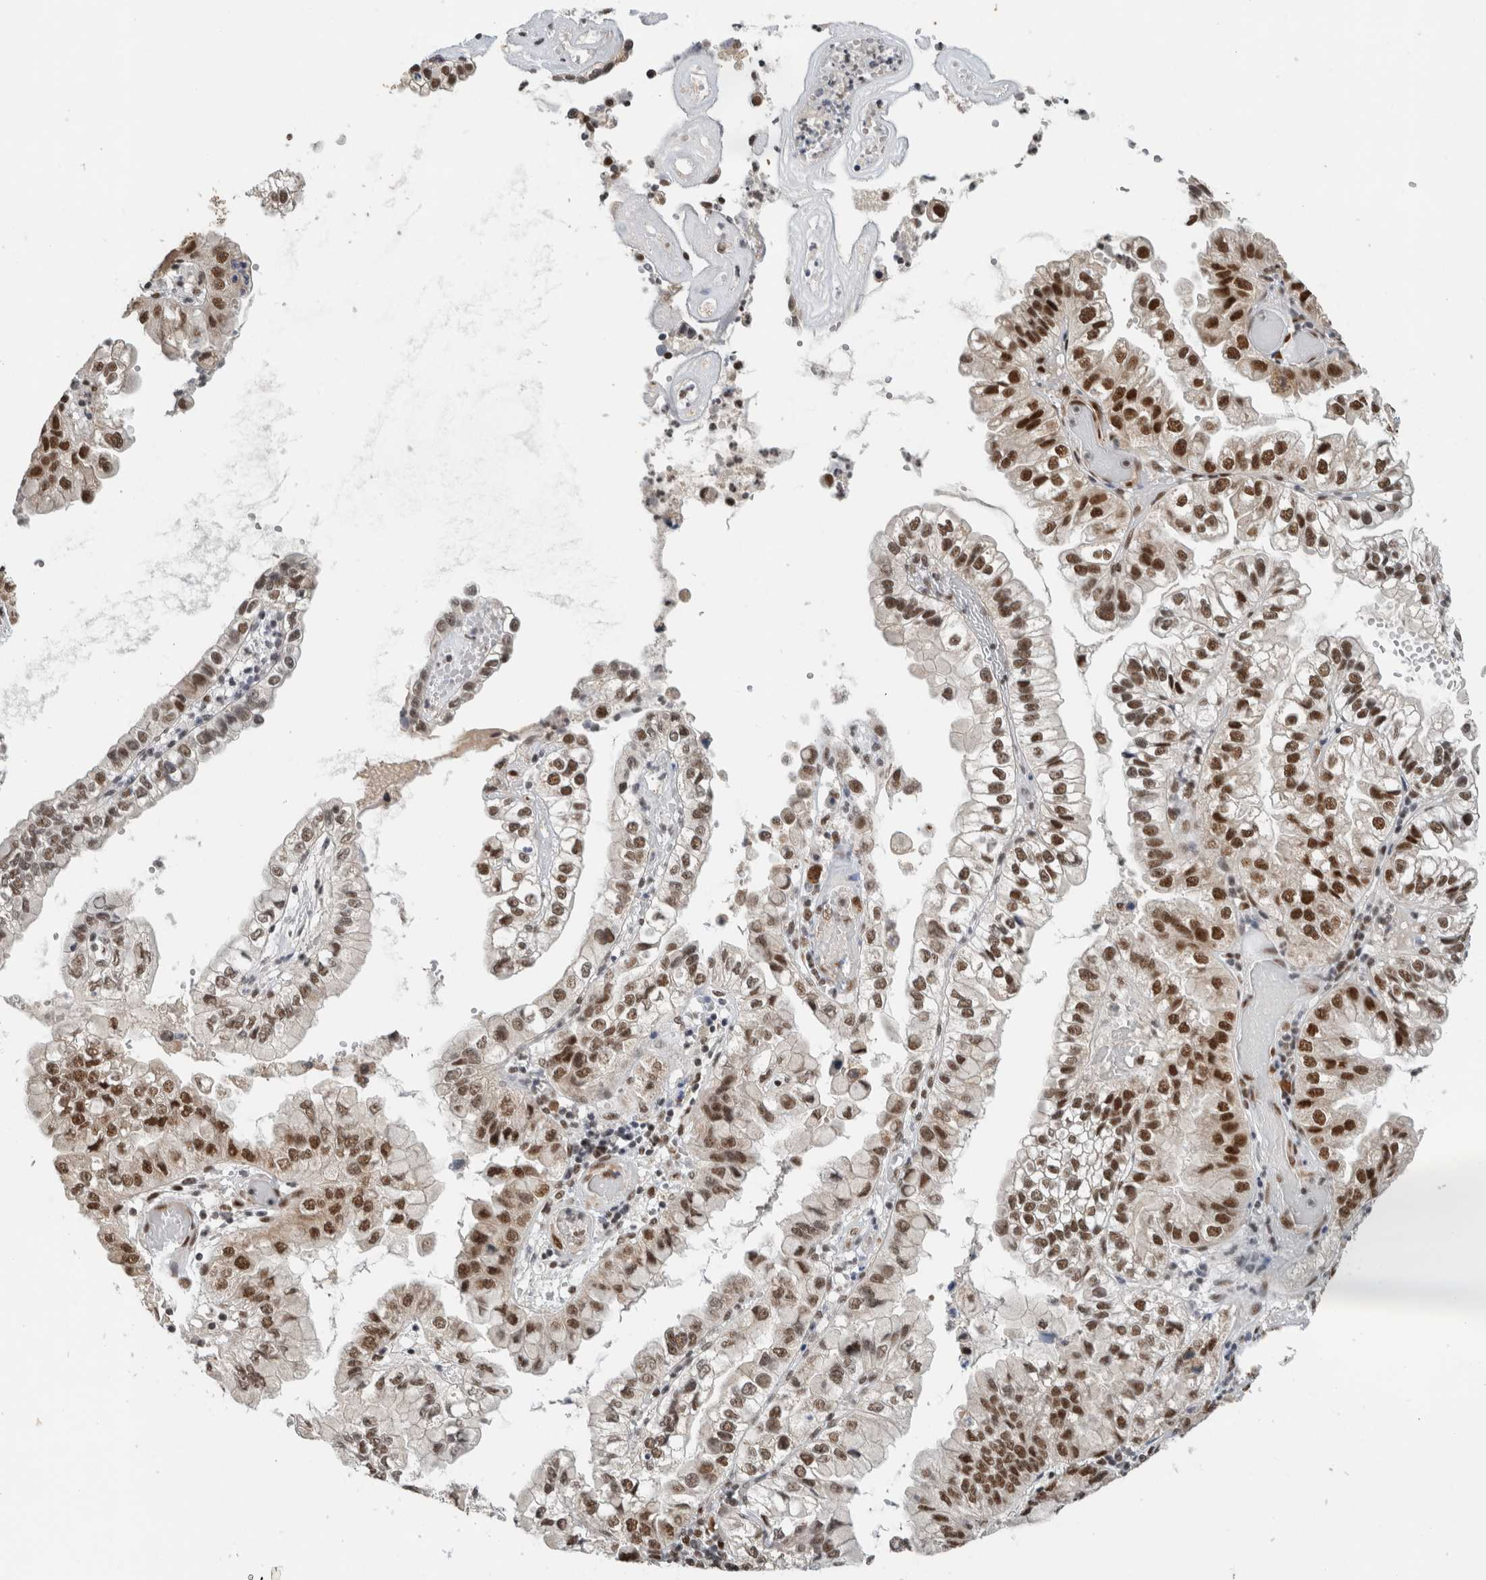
{"staining": {"intensity": "strong", "quantity": ">75%", "location": "nuclear"}, "tissue": "liver cancer", "cell_type": "Tumor cells", "image_type": "cancer", "snomed": [{"axis": "morphology", "description": "Cholangiocarcinoma"}, {"axis": "topography", "description": "Liver"}], "caption": "Human liver cancer stained for a protein (brown) exhibits strong nuclear positive positivity in approximately >75% of tumor cells.", "gene": "DDX42", "patient": {"sex": "female", "age": 79}}